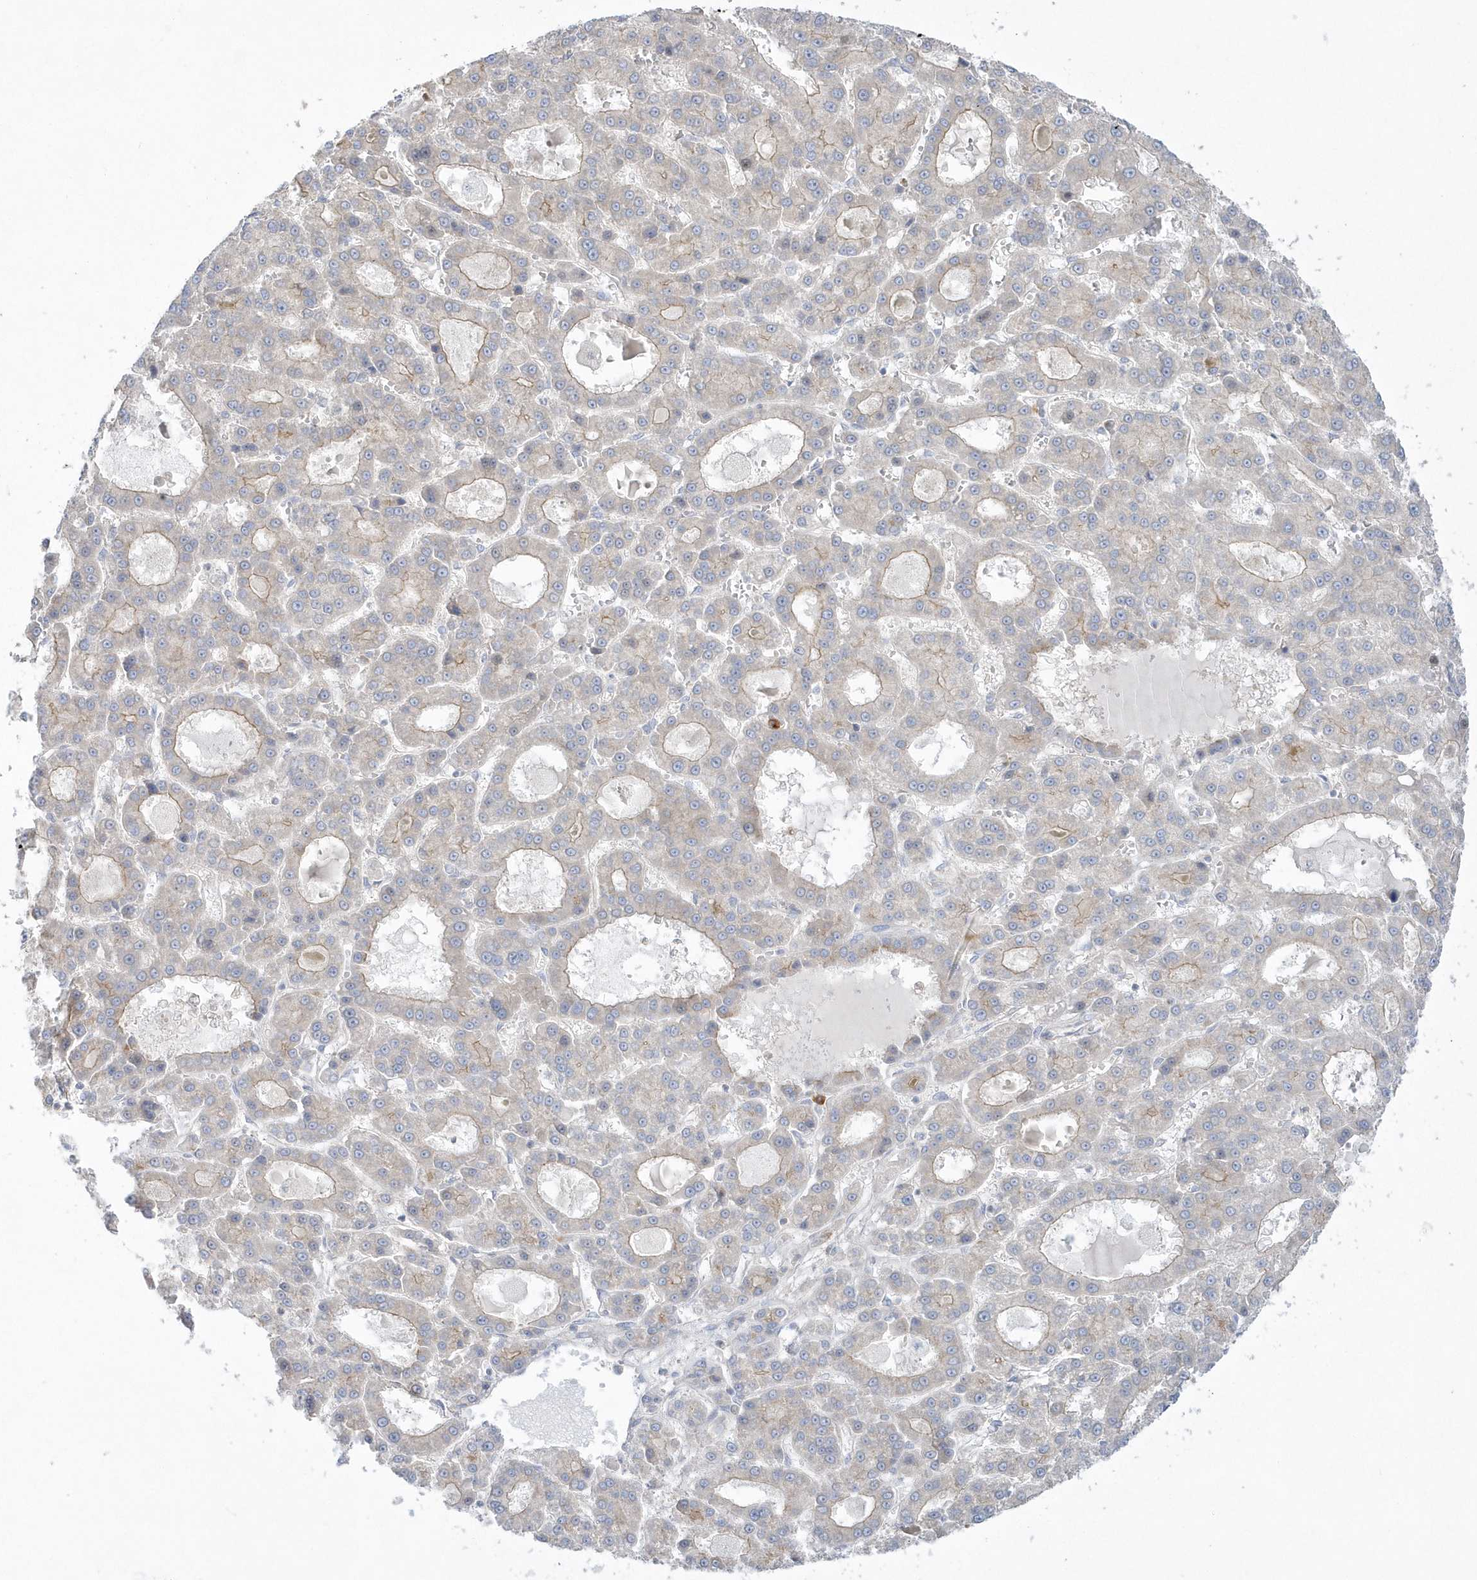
{"staining": {"intensity": "weak", "quantity": "<25%", "location": "cytoplasmic/membranous"}, "tissue": "liver cancer", "cell_type": "Tumor cells", "image_type": "cancer", "snomed": [{"axis": "morphology", "description": "Carcinoma, Hepatocellular, NOS"}, {"axis": "topography", "description": "Liver"}], "caption": "The image displays no significant staining in tumor cells of liver cancer (hepatocellular carcinoma). (DAB (3,3'-diaminobenzidine) IHC, high magnification).", "gene": "DNAJC18", "patient": {"sex": "male", "age": 70}}